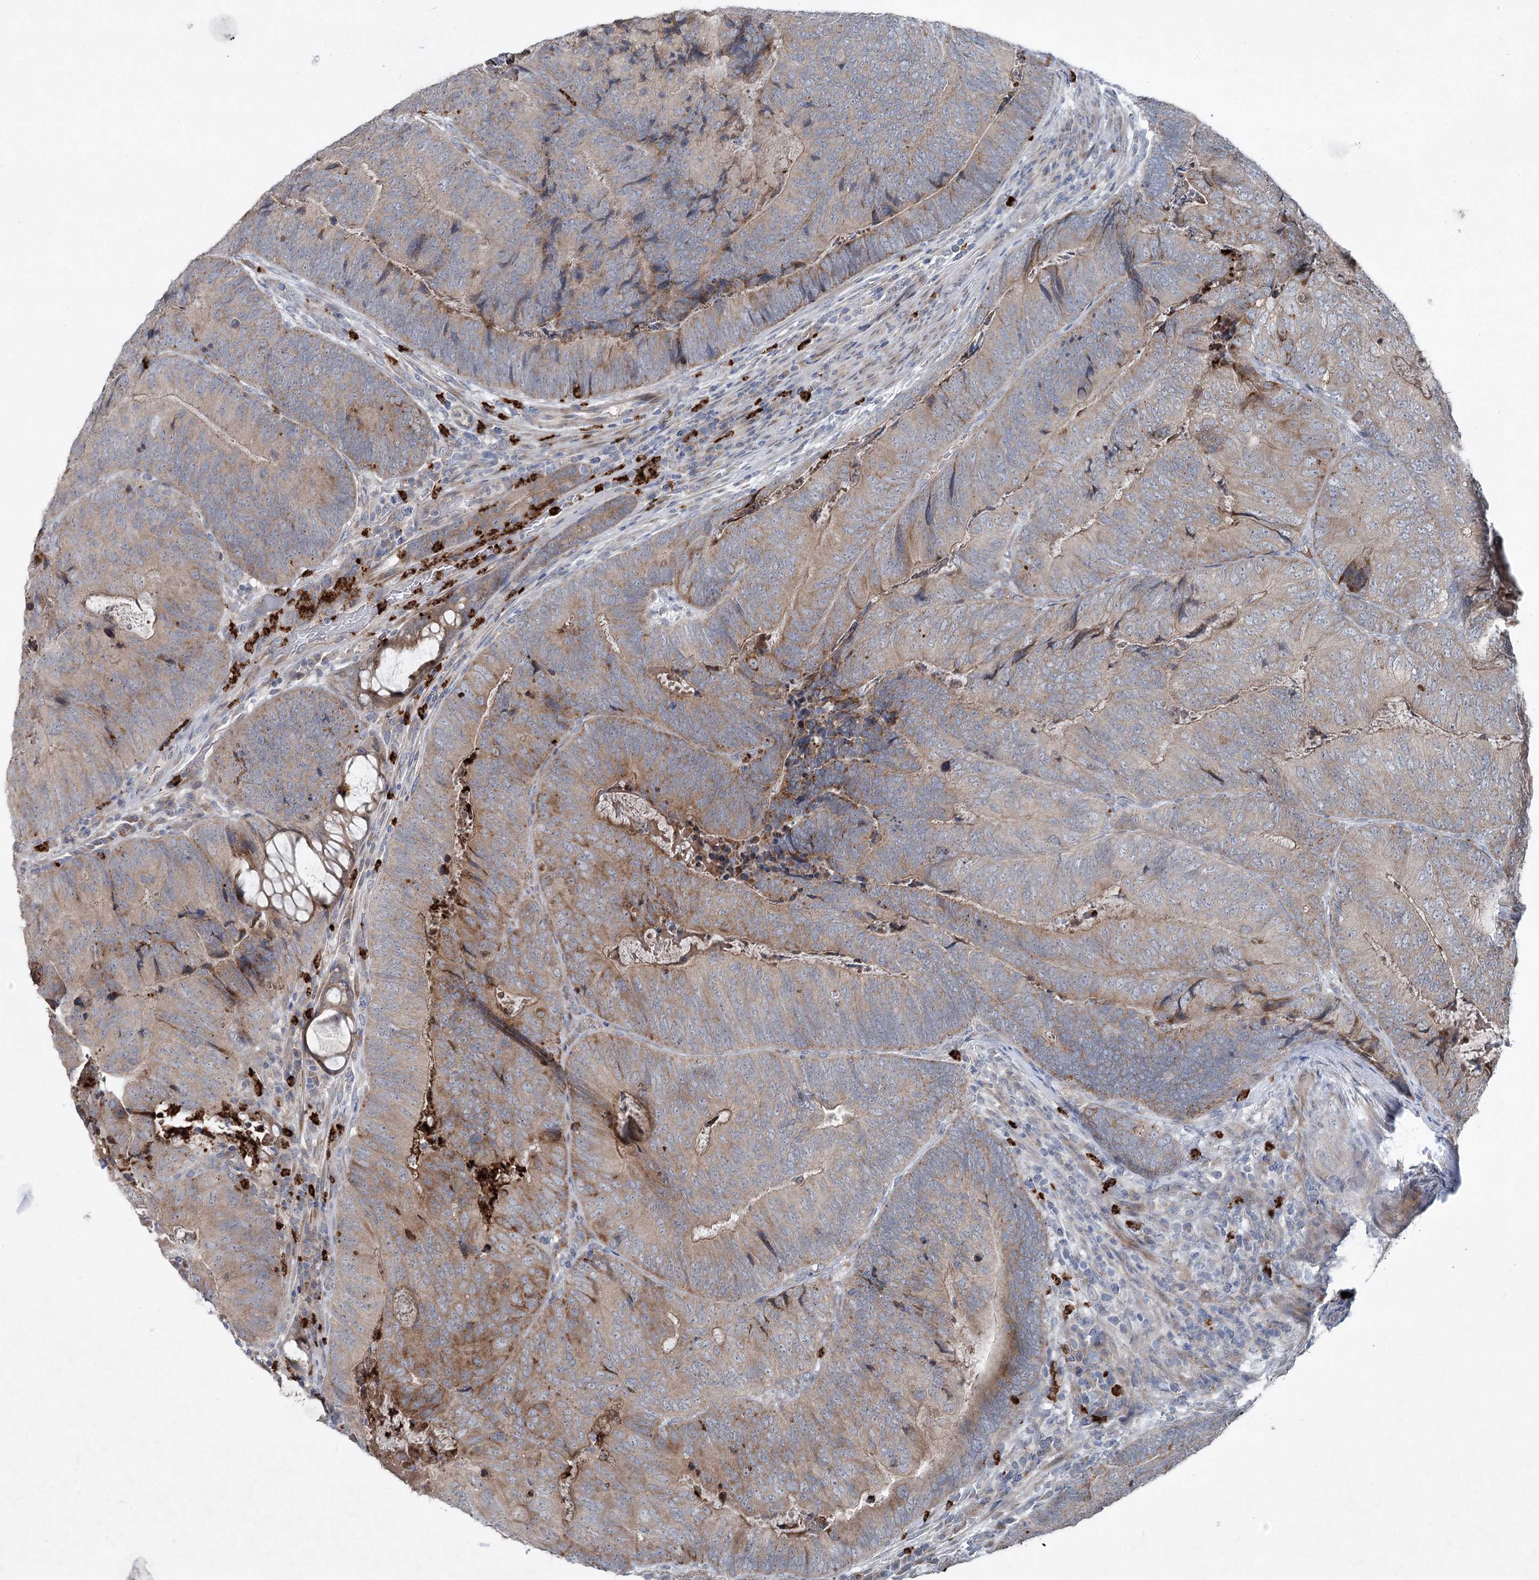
{"staining": {"intensity": "moderate", "quantity": "<25%", "location": "cytoplasmic/membranous"}, "tissue": "colorectal cancer", "cell_type": "Tumor cells", "image_type": "cancer", "snomed": [{"axis": "morphology", "description": "Adenocarcinoma, NOS"}, {"axis": "topography", "description": "Colon"}], "caption": "Colorectal adenocarcinoma stained with DAB immunohistochemistry (IHC) shows low levels of moderate cytoplasmic/membranous expression in approximately <25% of tumor cells. (brown staining indicates protein expression, while blue staining denotes nuclei).", "gene": "PLA2G12A", "patient": {"sex": "female", "age": 67}}